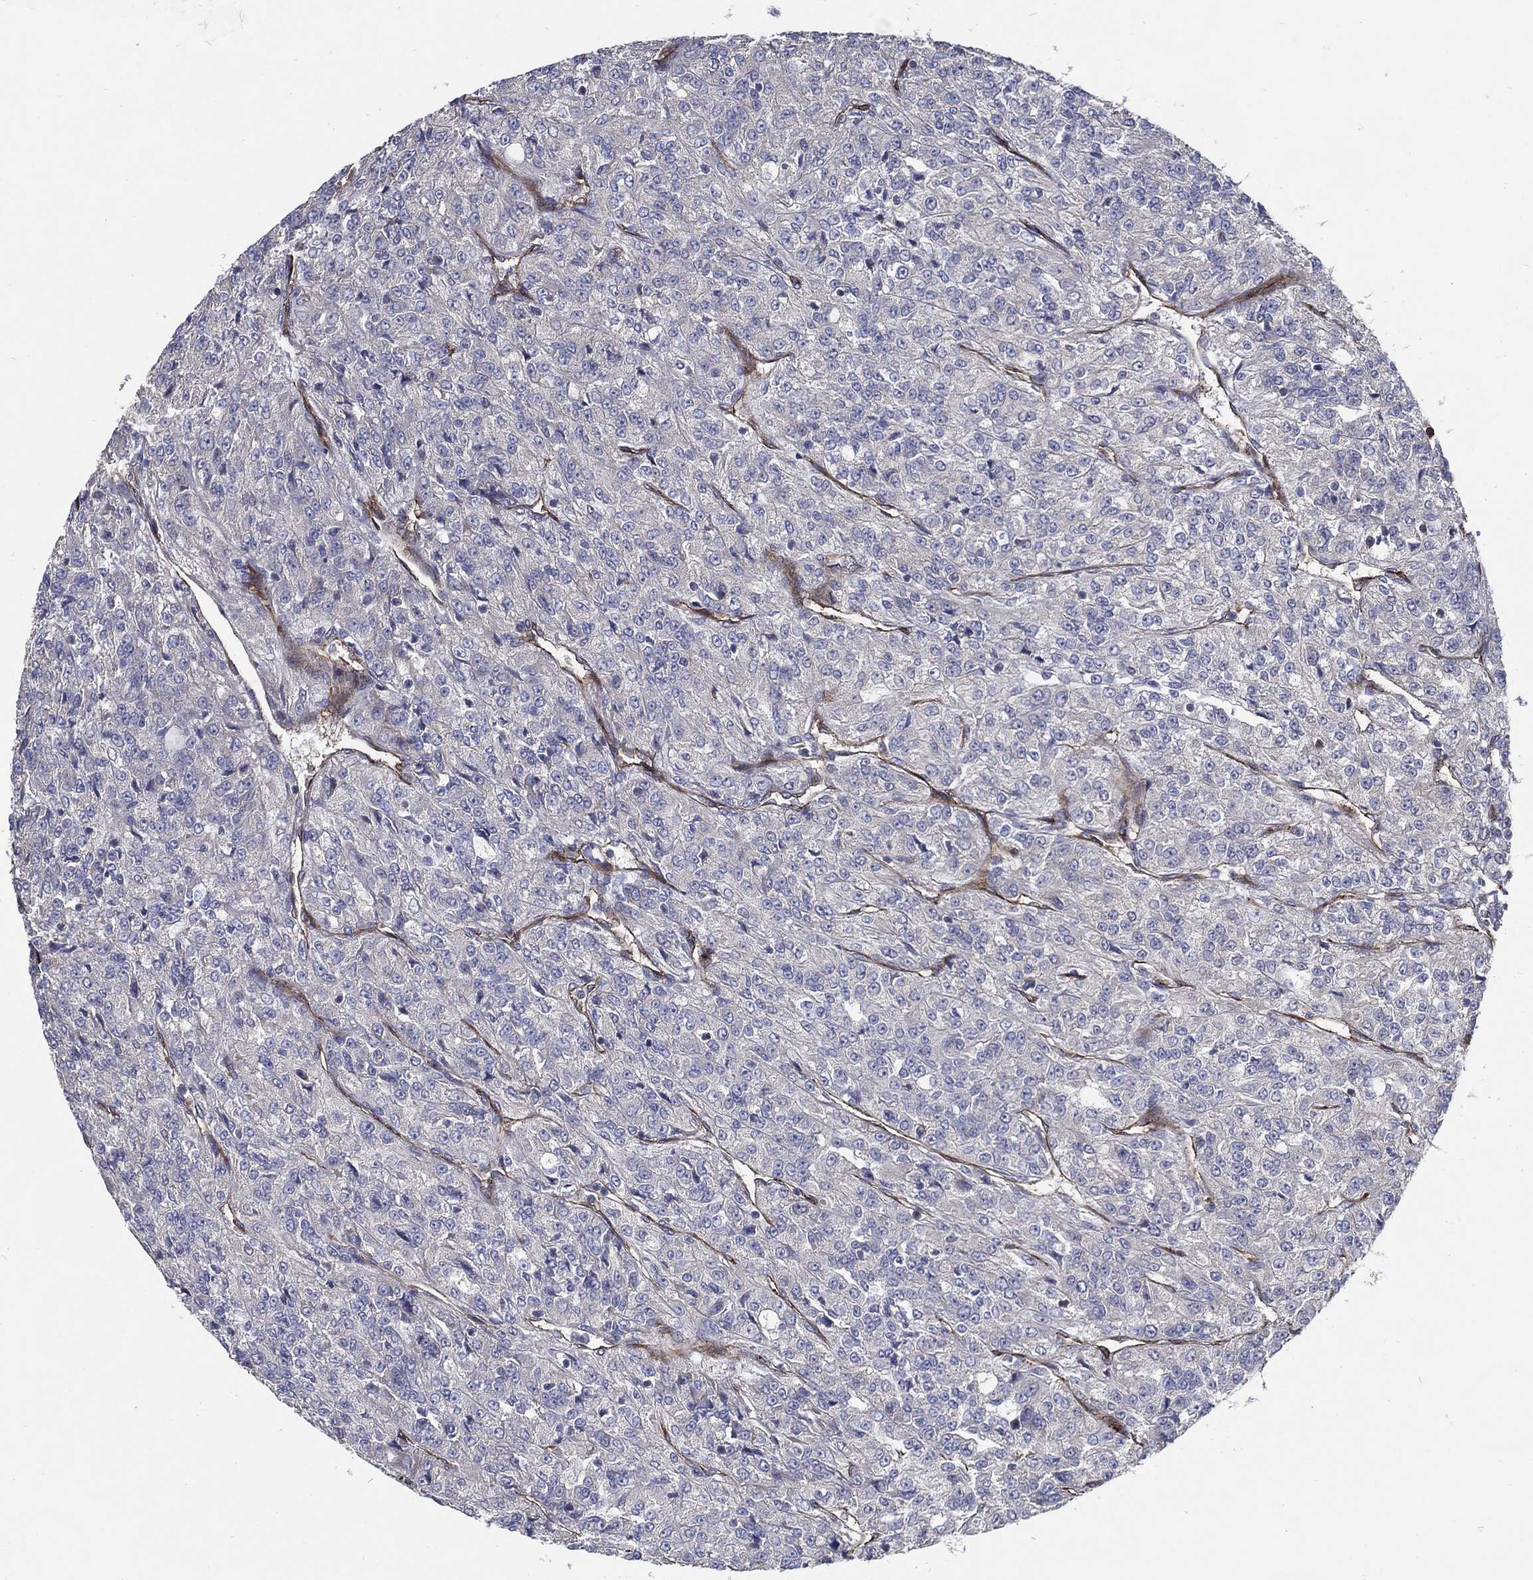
{"staining": {"intensity": "negative", "quantity": "none", "location": "none"}, "tissue": "renal cancer", "cell_type": "Tumor cells", "image_type": "cancer", "snomed": [{"axis": "morphology", "description": "Adenocarcinoma, NOS"}, {"axis": "topography", "description": "Kidney"}], "caption": "Photomicrograph shows no protein expression in tumor cells of renal cancer tissue.", "gene": "ARHGAP11A", "patient": {"sex": "female", "age": 63}}